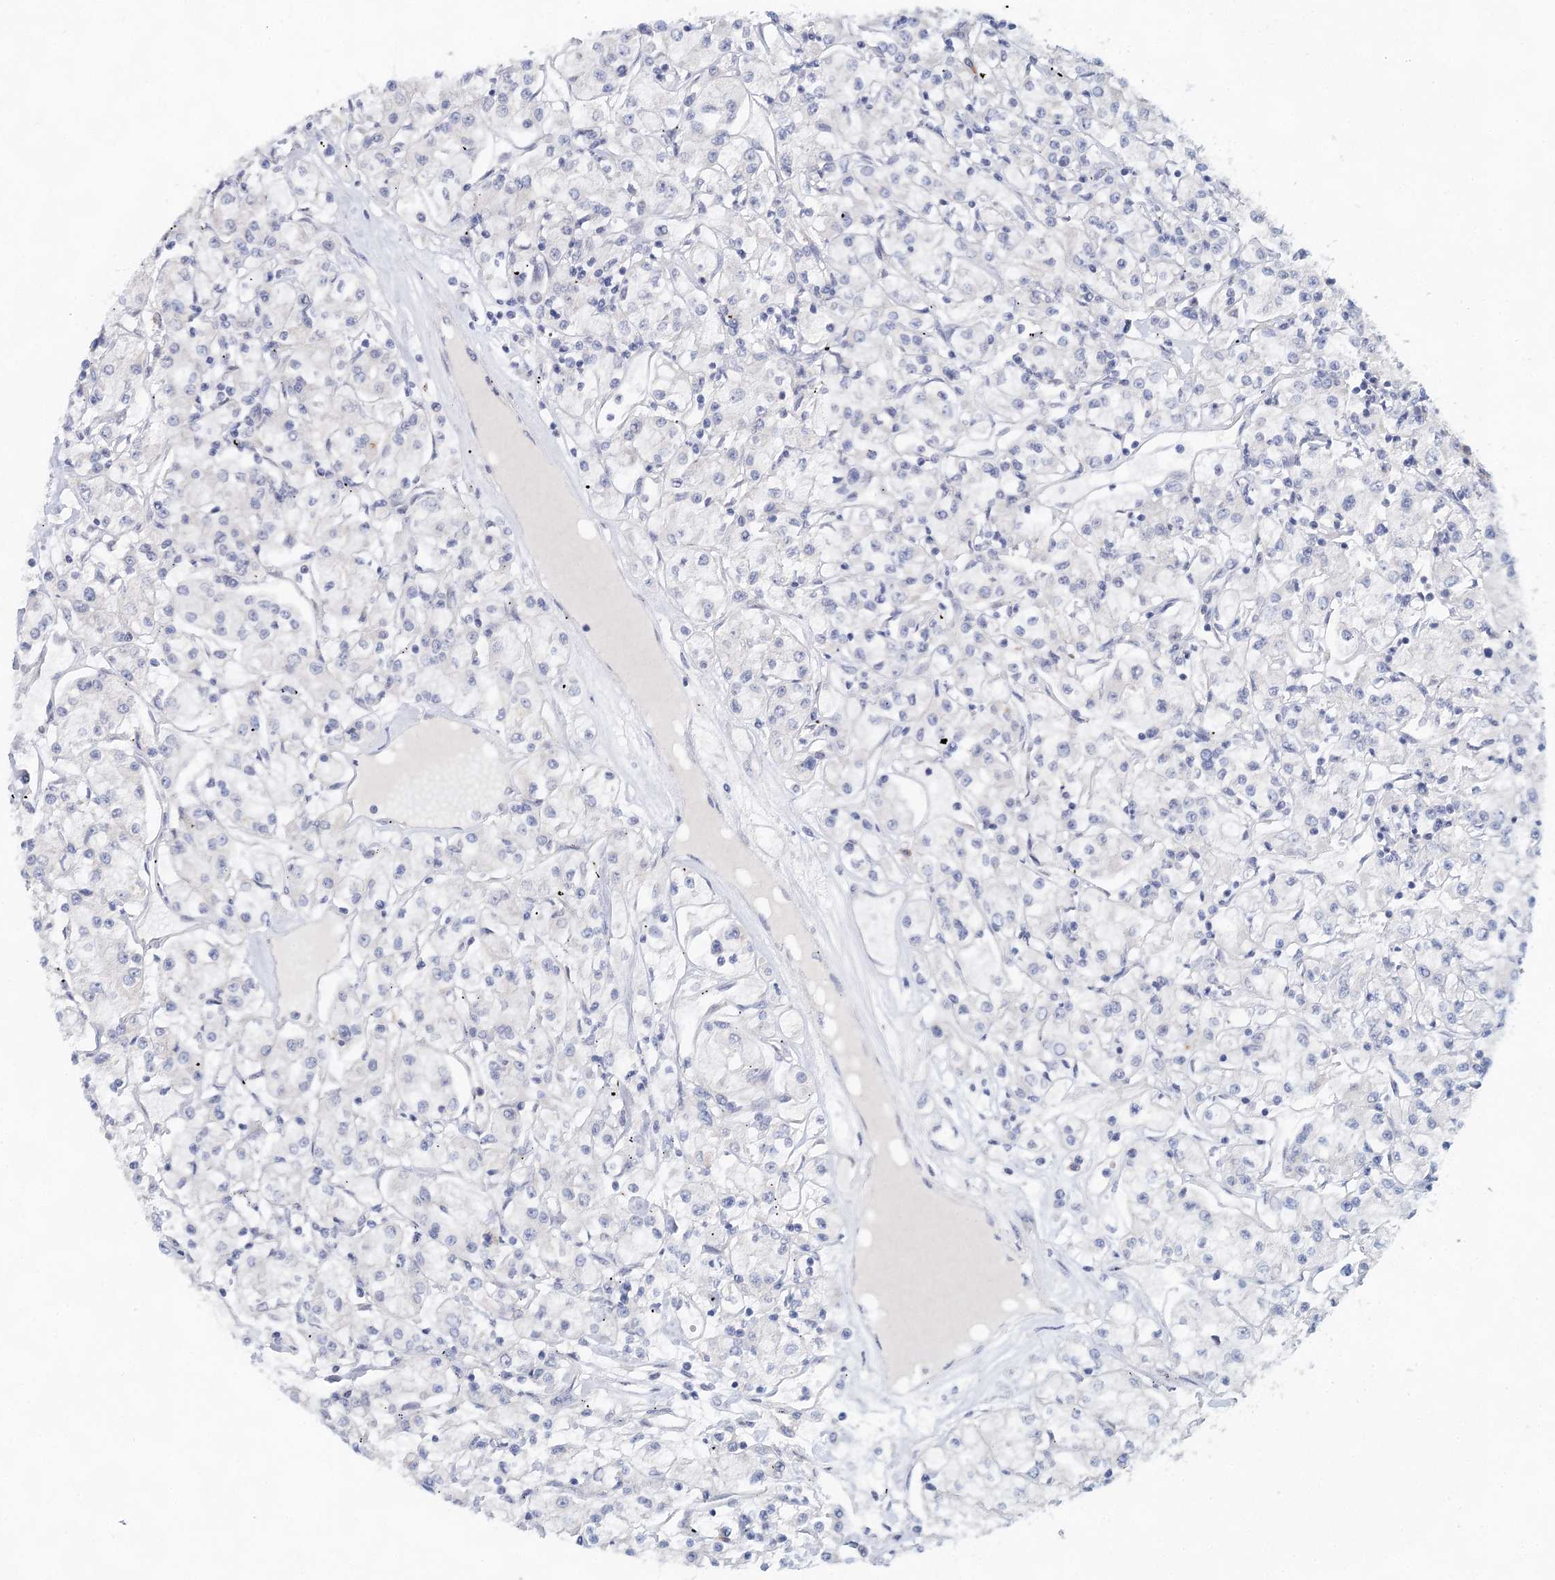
{"staining": {"intensity": "negative", "quantity": "none", "location": "none"}, "tissue": "renal cancer", "cell_type": "Tumor cells", "image_type": "cancer", "snomed": [{"axis": "morphology", "description": "Adenocarcinoma, NOS"}, {"axis": "topography", "description": "Kidney"}], "caption": "The immunohistochemistry image has no significant expression in tumor cells of adenocarcinoma (renal) tissue.", "gene": "BLTP1", "patient": {"sex": "female", "age": 59}}